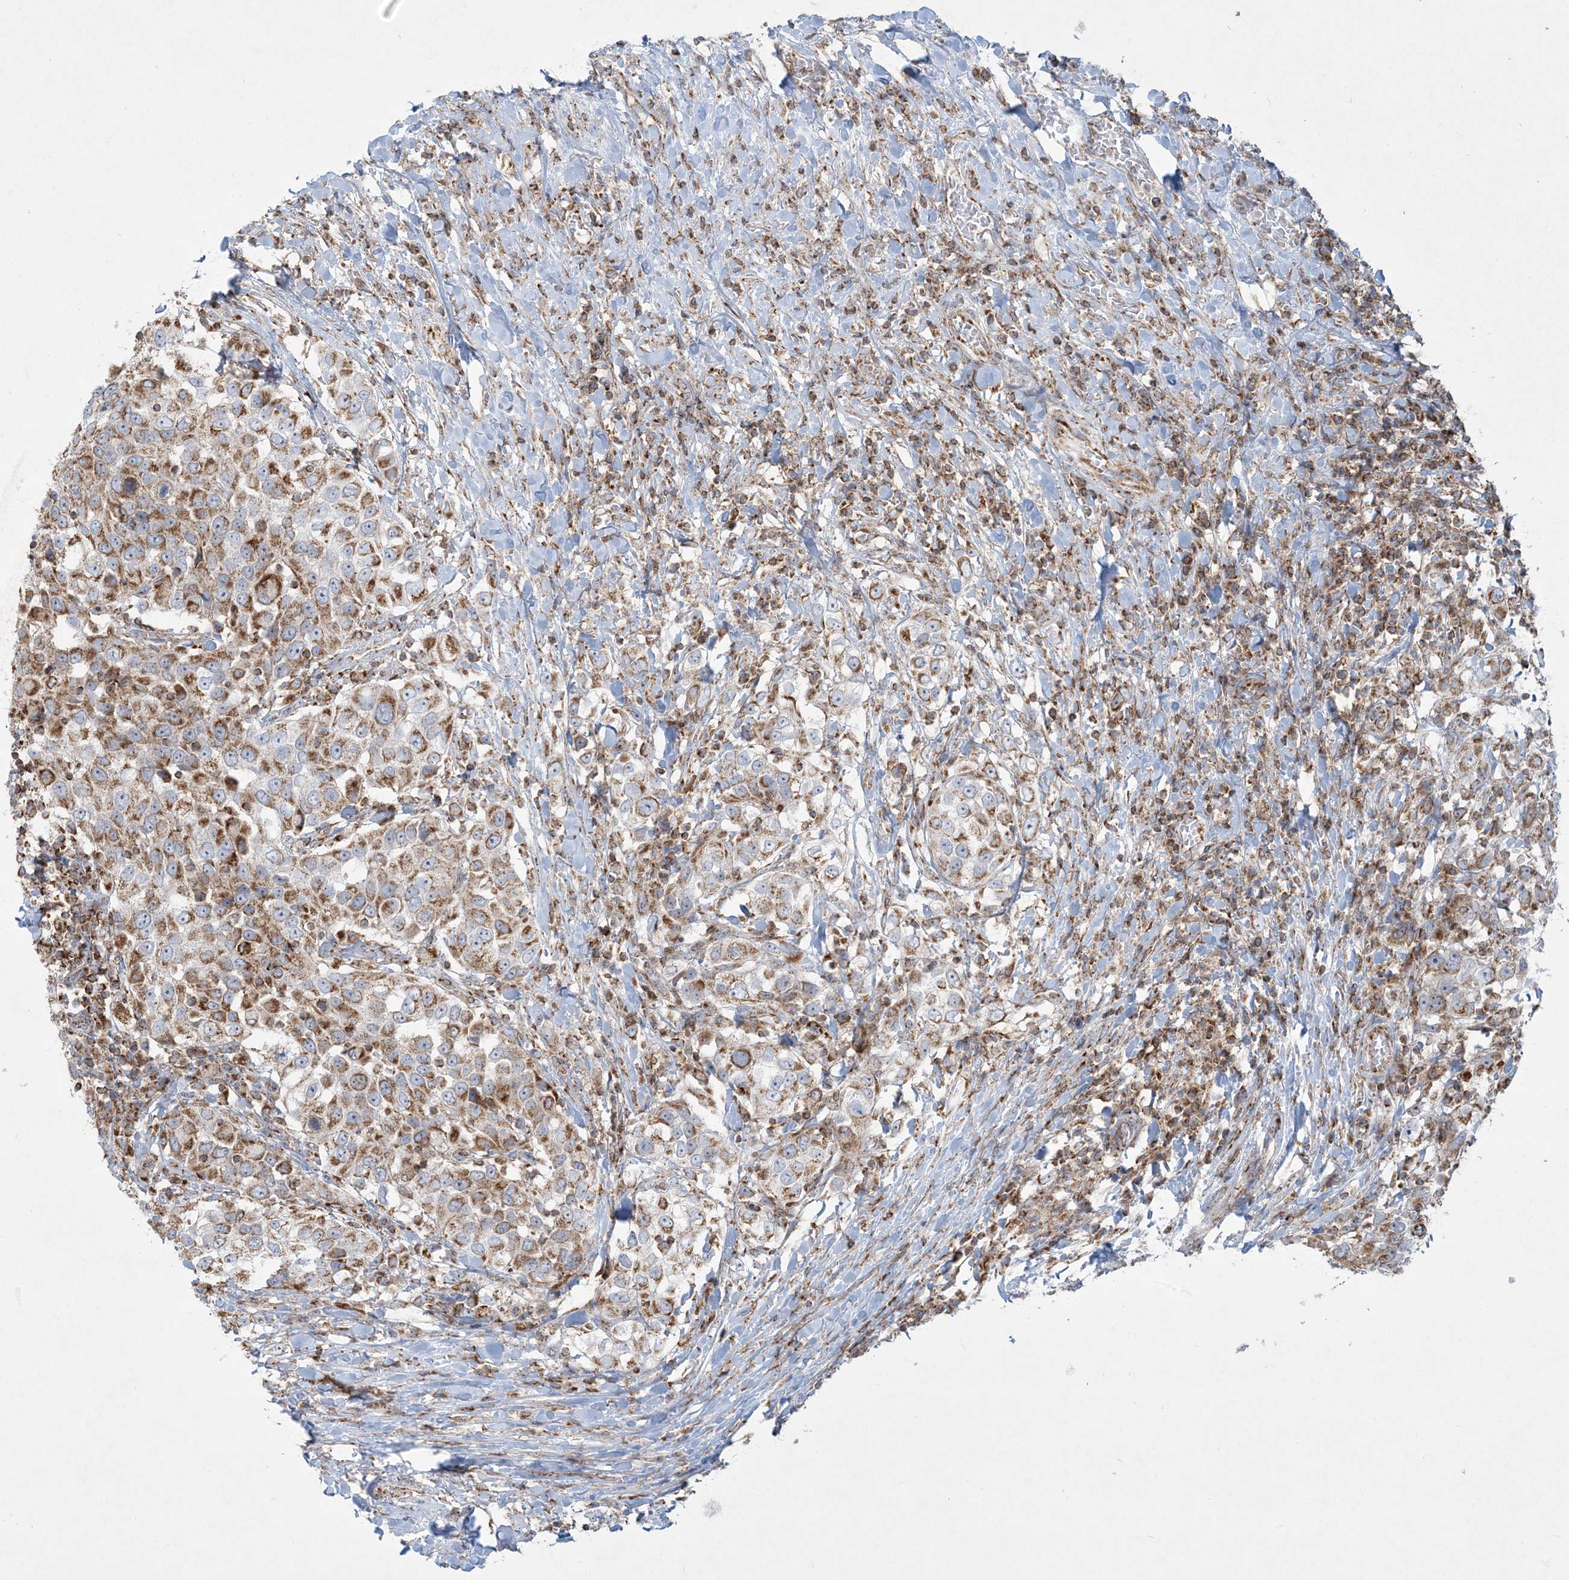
{"staining": {"intensity": "moderate", "quantity": ">75%", "location": "cytoplasmic/membranous"}, "tissue": "urothelial cancer", "cell_type": "Tumor cells", "image_type": "cancer", "snomed": [{"axis": "morphology", "description": "Urothelial carcinoma, High grade"}, {"axis": "topography", "description": "Urinary bladder"}], "caption": "IHC (DAB (3,3'-diaminobenzidine)) staining of high-grade urothelial carcinoma shows moderate cytoplasmic/membranous protein staining in about >75% of tumor cells.", "gene": "BEND4", "patient": {"sex": "female", "age": 80}}